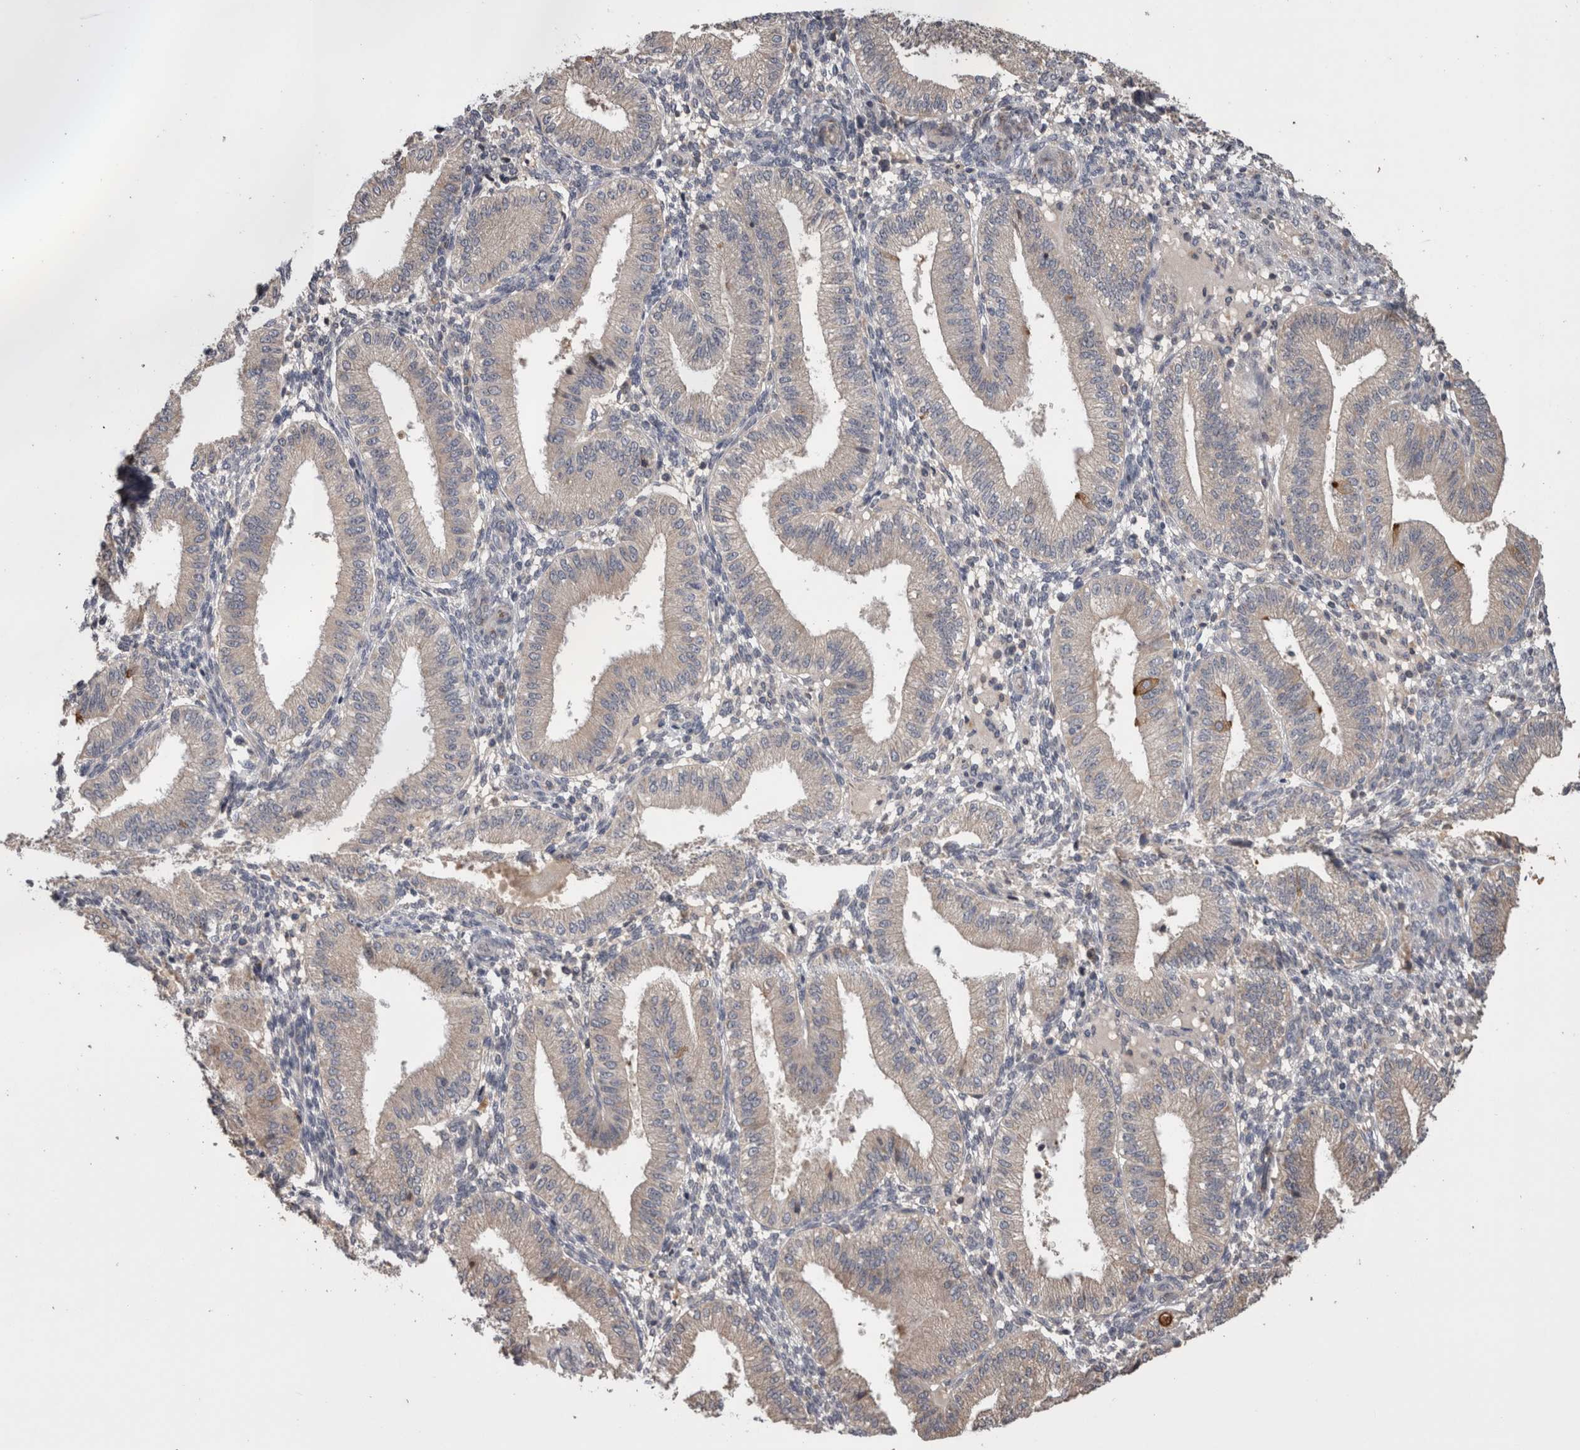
{"staining": {"intensity": "negative", "quantity": "none", "location": "none"}, "tissue": "endometrium", "cell_type": "Cells in endometrial stroma", "image_type": "normal", "snomed": [{"axis": "morphology", "description": "Normal tissue, NOS"}, {"axis": "topography", "description": "Endometrium"}], "caption": "Endometrium was stained to show a protein in brown. There is no significant positivity in cells in endometrial stroma. Nuclei are stained in blue.", "gene": "ANXA13", "patient": {"sex": "female", "age": 39}}